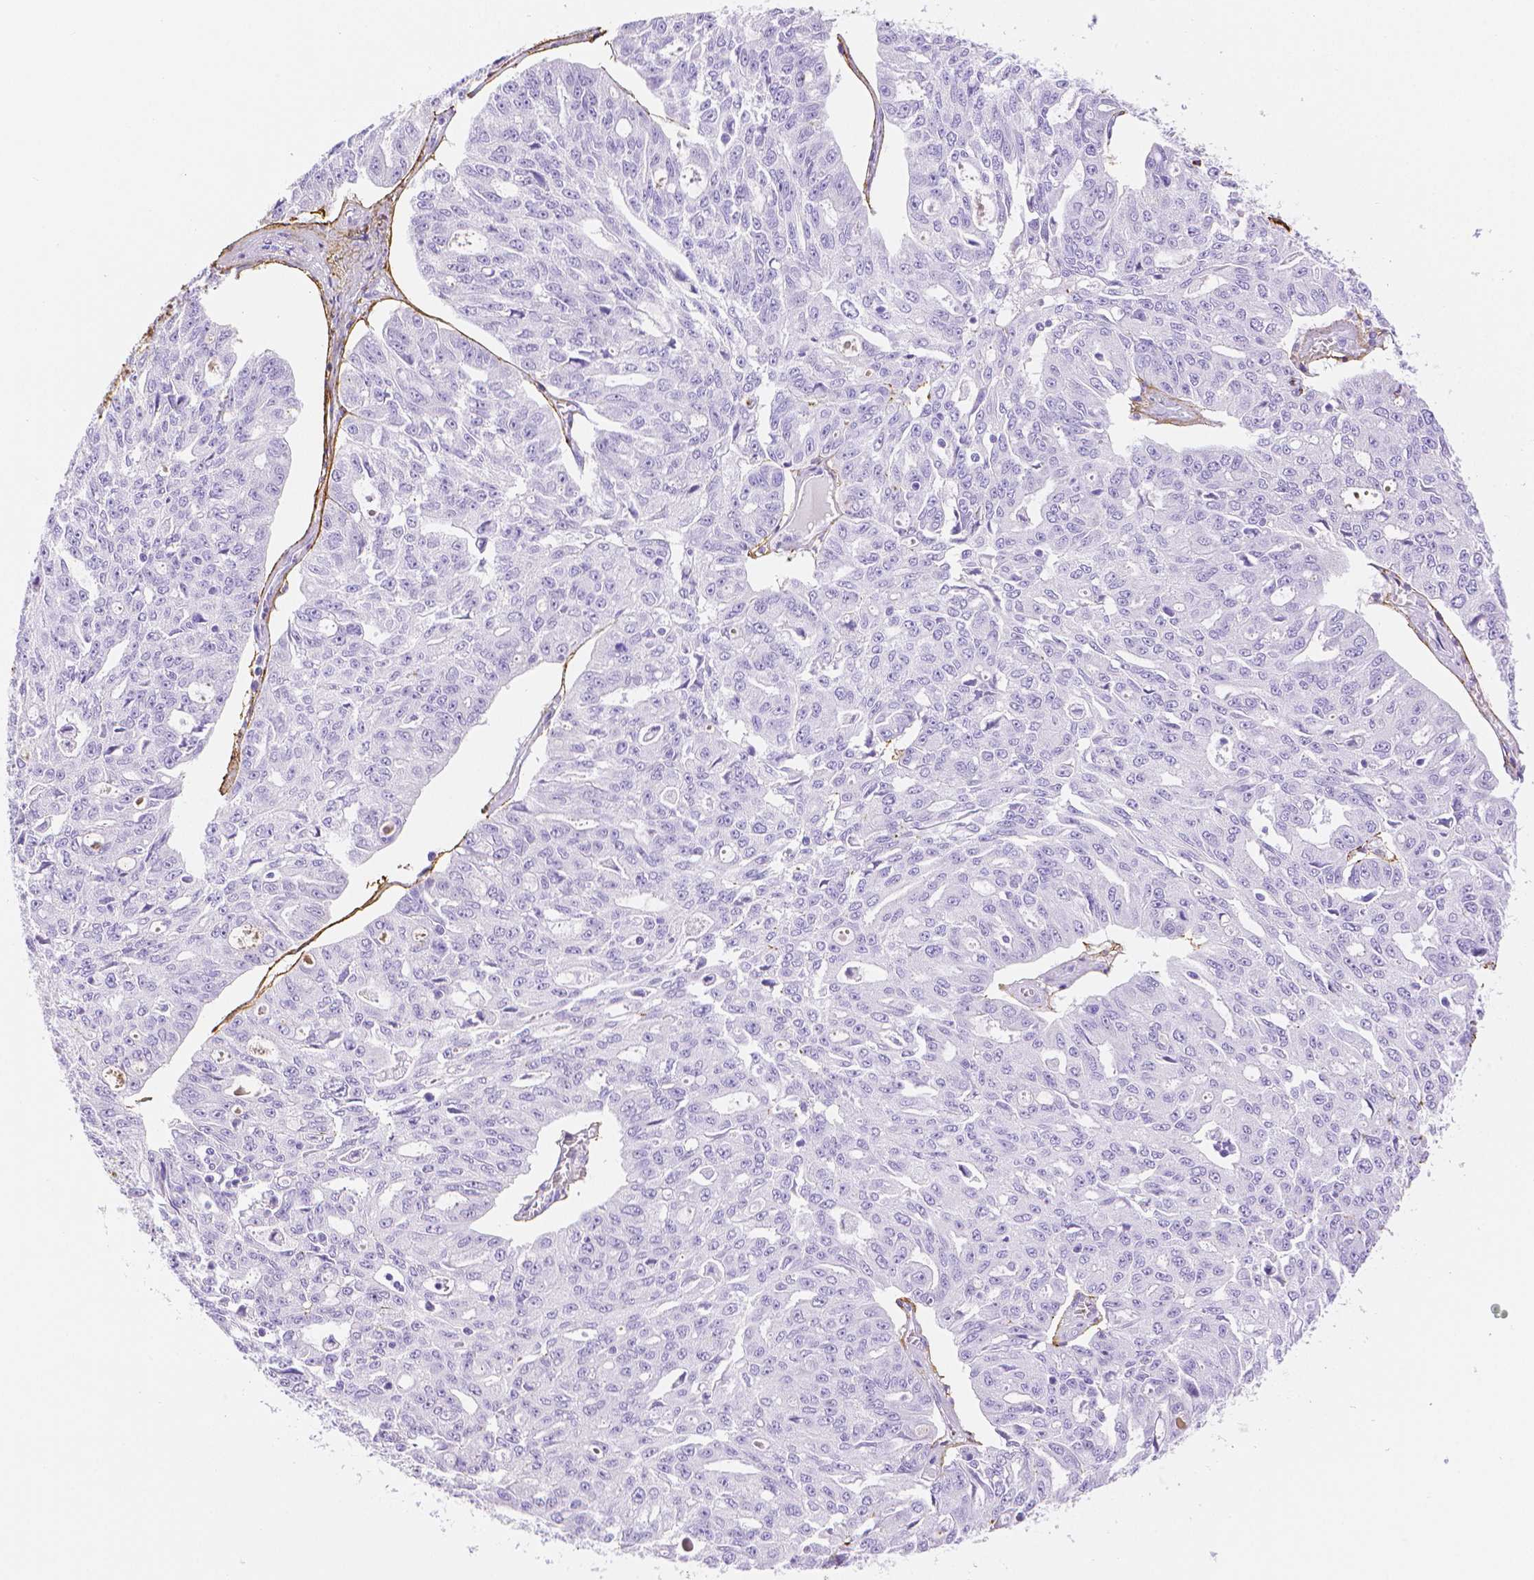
{"staining": {"intensity": "negative", "quantity": "none", "location": "none"}, "tissue": "ovarian cancer", "cell_type": "Tumor cells", "image_type": "cancer", "snomed": [{"axis": "morphology", "description": "Carcinoma, endometroid"}, {"axis": "topography", "description": "Ovary"}], "caption": "Immunohistochemical staining of human ovarian cancer exhibits no significant staining in tumor cells.", "gene": "FBN1", "patient": {"sex": "female", "age": 65}}